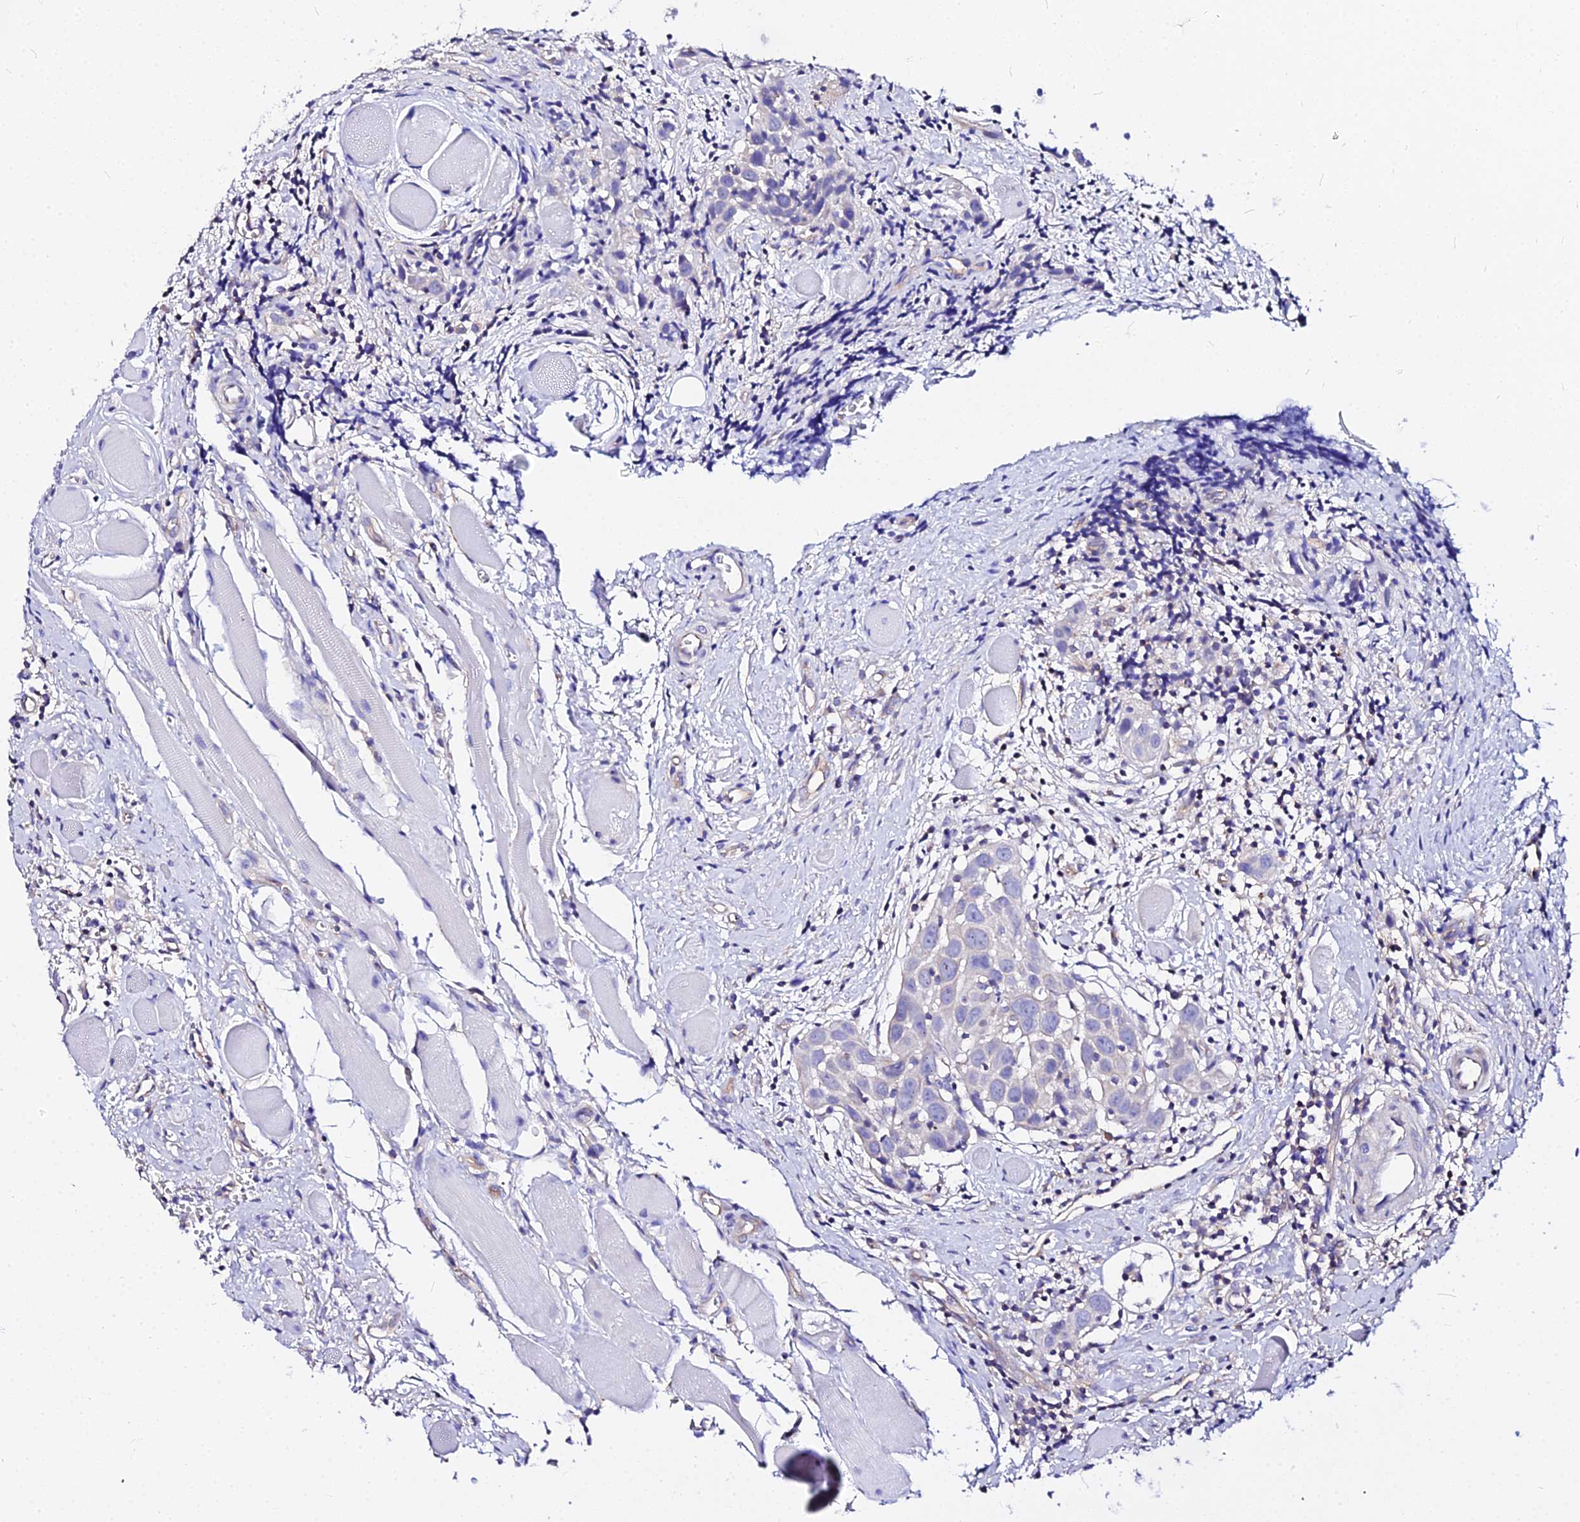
{"staining": {"intensity": "negative", "quantity": "none", "location": "none"}, "tissue": "head and neck cancer", "cell_type": "Tumor cells", "image_type": "cancer", "snomed": [{"axis": "morphology", "description": "Squamous cell carcinoma, NOS"}, {"axis": "topography", "description": "Oral tissue"}, {"axis": "topography", "description": "Head-Neck"}], "caption": "A micrograph of human head and neck cancer is negative for staining in tumor cells.", "gene": "DAW1", "patient": {"sex": "female", "age": 50}}